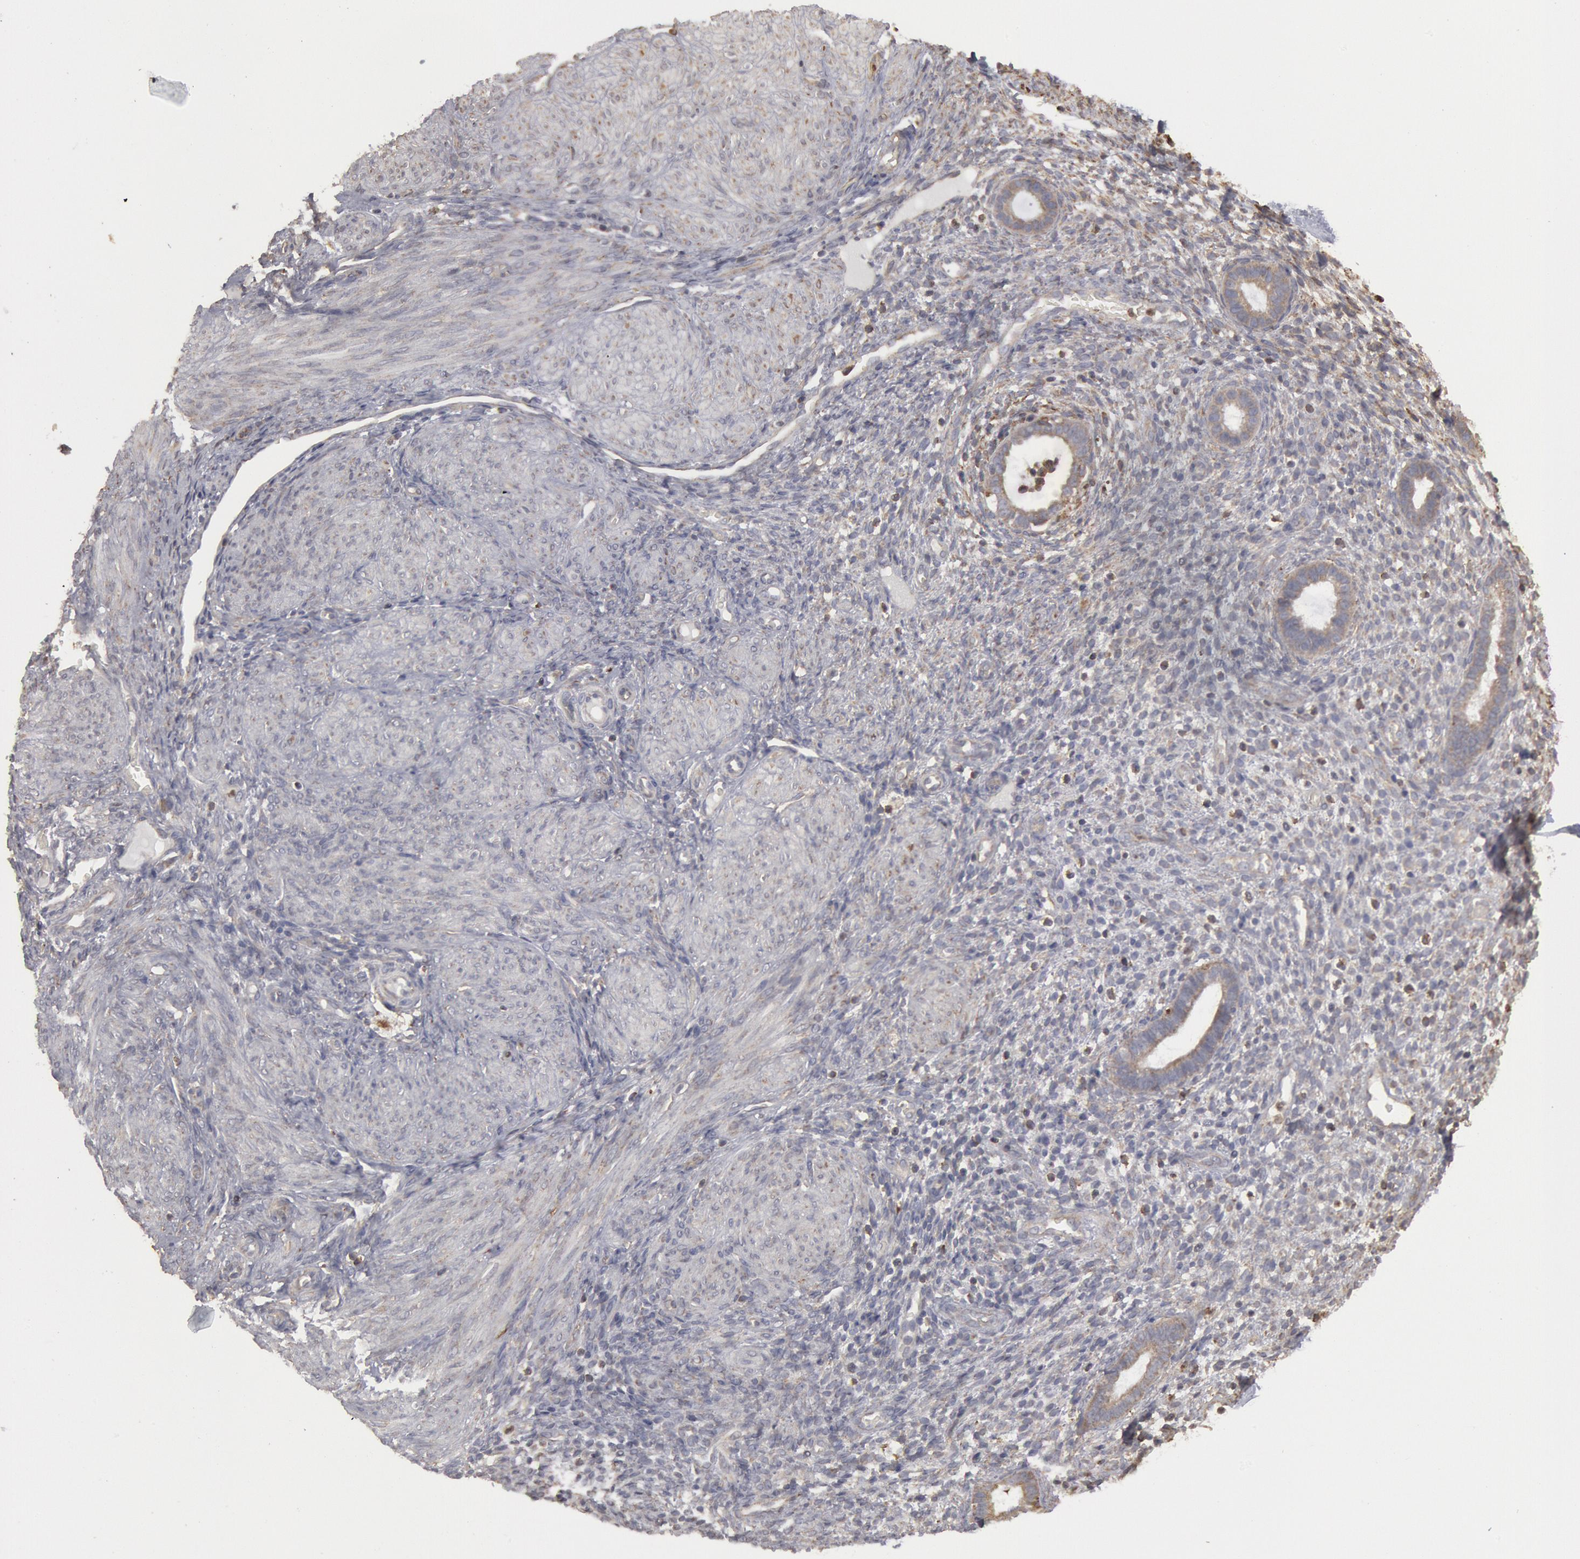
{"staining": {"intensity": "weak", "quantity": "<25%", "location": "cytoplasmic/membranous"}, "tissue": "endometrium", "cell_type": "Cells in endometrial stroma", "image_type": "normal", "snomed": [{"axis": "morphology", "description": "Normal tissue, NOS"}, {"axis": "topography", "description": "Endometrium"}], "caption": "The histopathology image reveals no staining of cells in endometrial stroma in unremarkable endometrium.", "gene": "OSBPL8", "patient": {"sex": "female", "age": 72}}